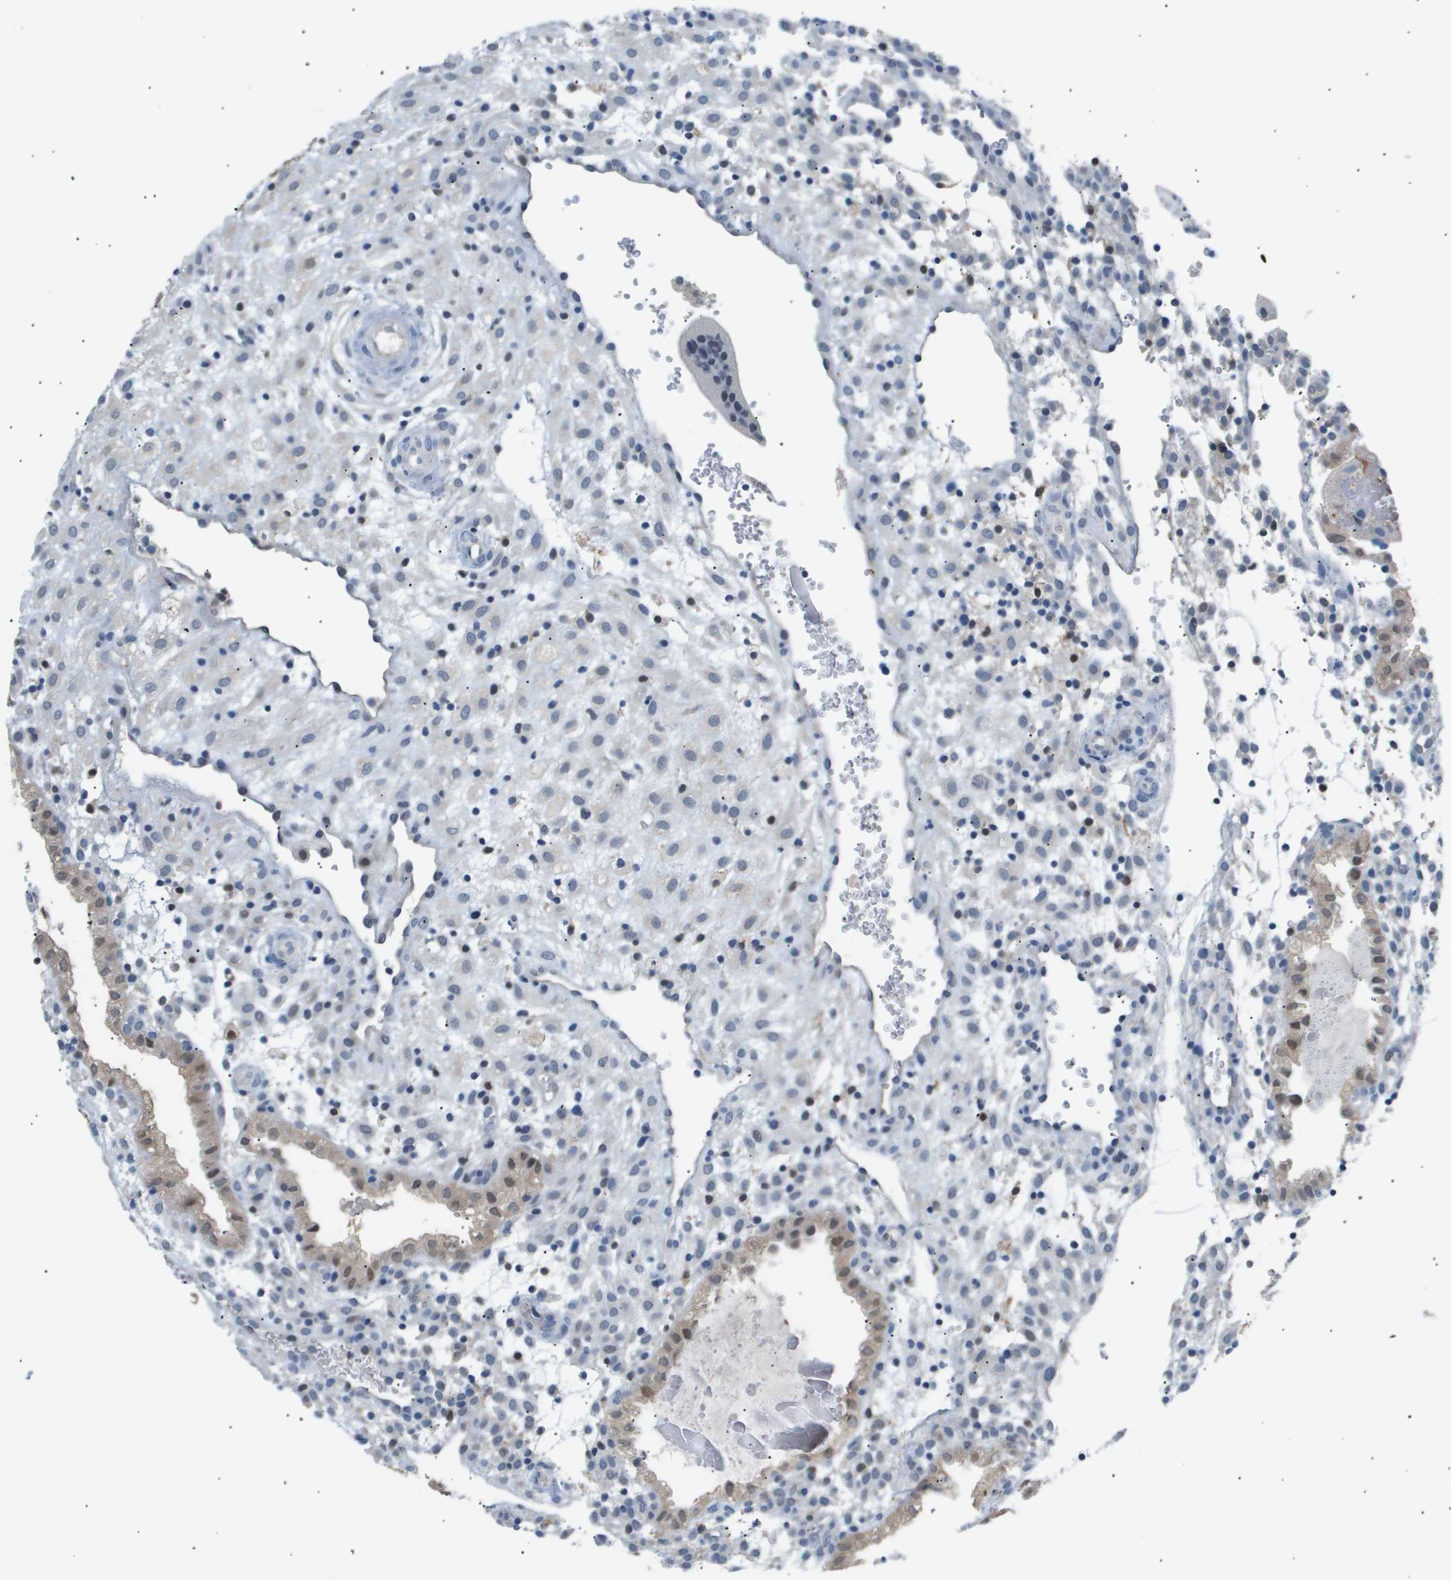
{"staining": {"intensity": "negative", "quantity": "none", "location": "none"}, "tissue": "placenta", "cell_type": "Decidual cells", "image_type": "normal", "snomed": [{"axis": "morphology", "description": "Normal tissue, NOS"}, {"axis": "topography", "description": "Placenta"}], "caption": "Immunohistochemistry of normal placenta displays no staining in decidual cells. (Stains: DAB immunohistochemistry (IHC) with hematoxylin counter stain, Microscopy: brightfield microscopy at high magnification).", "gene": "AKR1A1", "patient": {"sex": "female", "age": 18}}